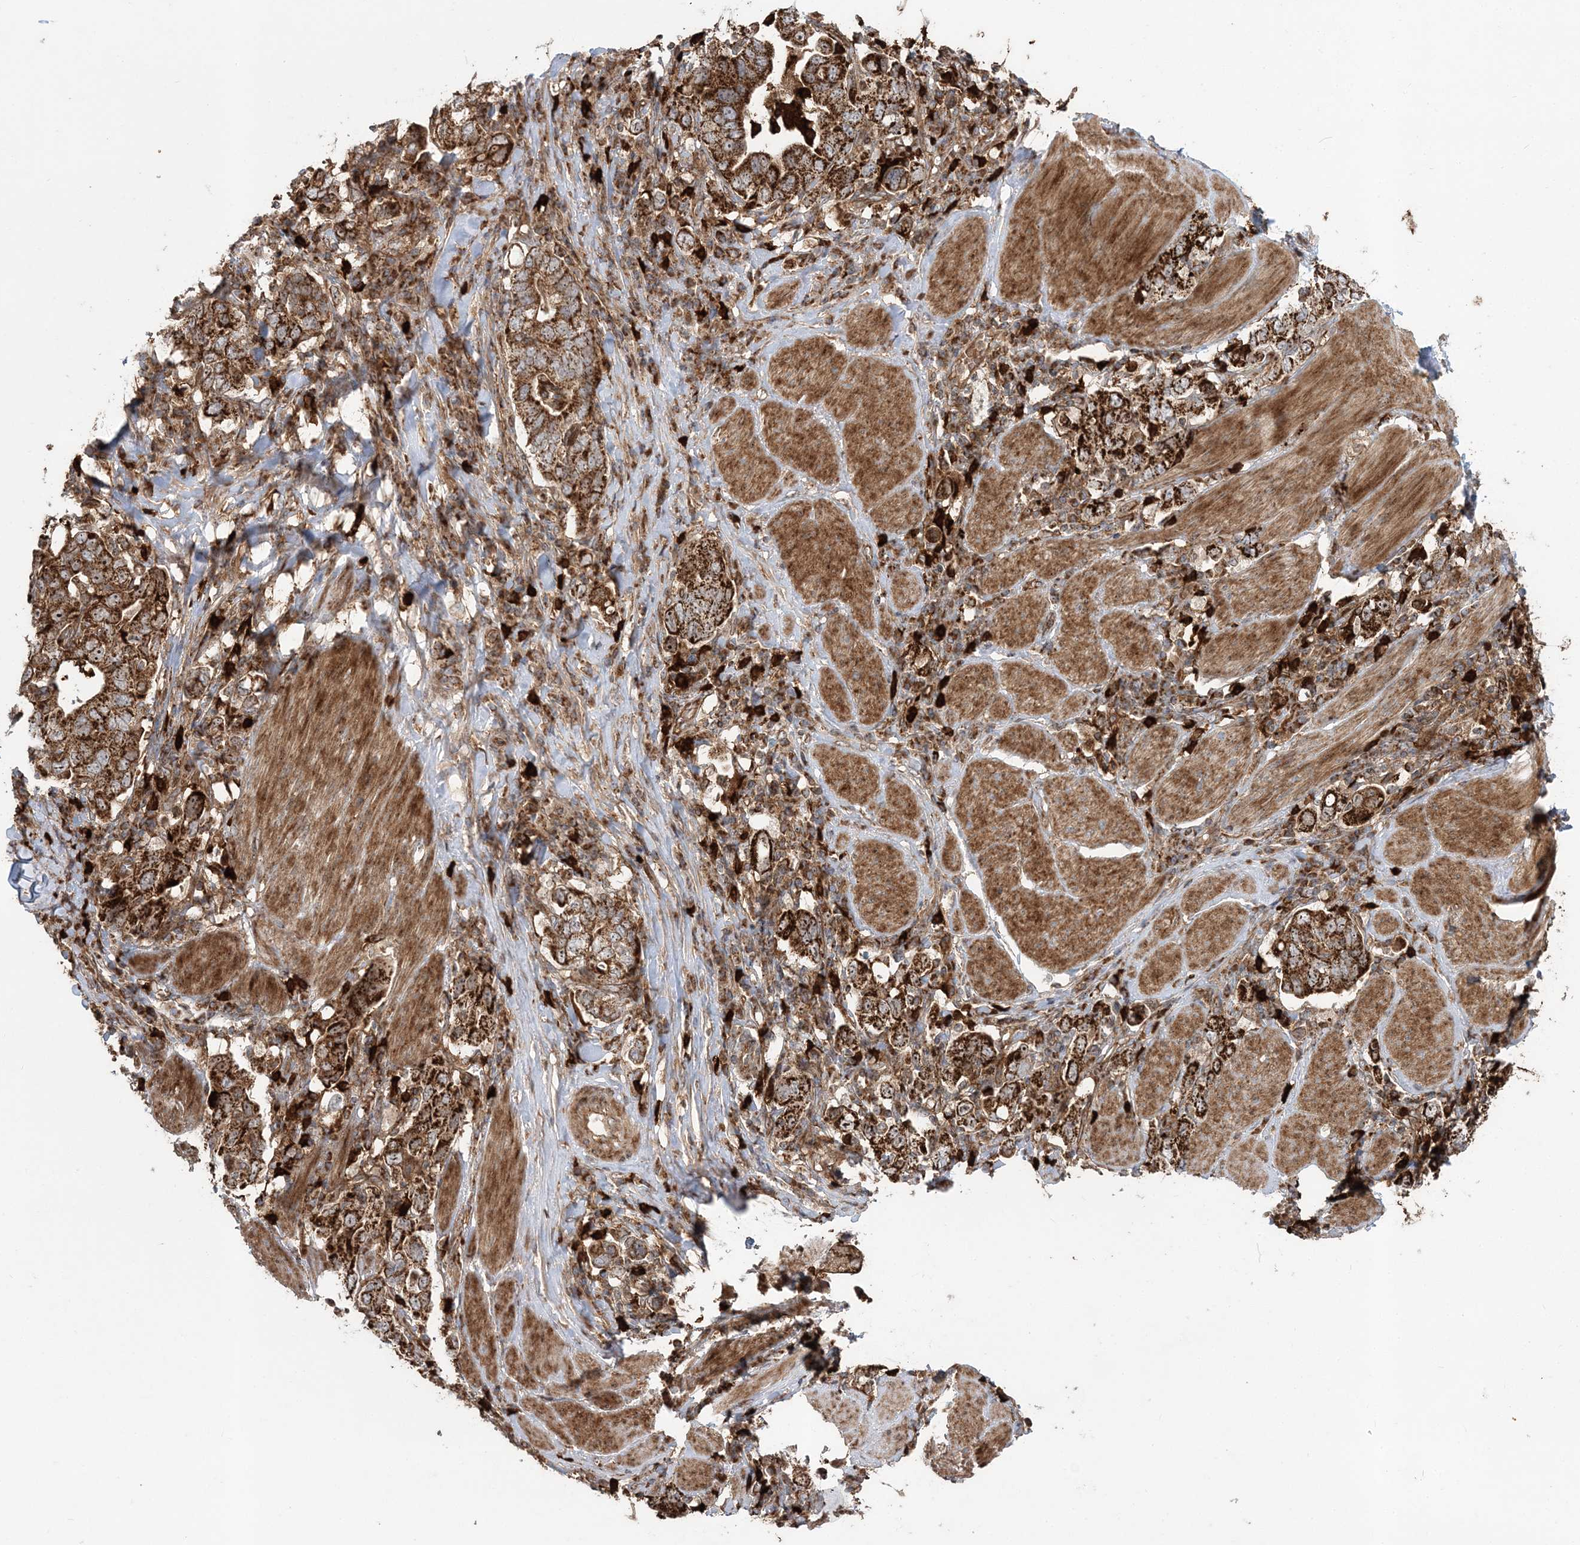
{"staining": {"intensity": "strong", "quantity": ">75%", "location": "cytoplasmic/membranous"}, "tissue": "stomach cancer", "cell_type": "Tumor cells", "image_type": "cancer", "snomed": [{"axis": "morphology", "description": "Adenocarcinoma, NOS"}, {"axis": "topography", "description": "Stomach, upper"}], "caption": "IHC (DAB (3,3'-diaminobenzidine)) staining of human stomach cancer (adenocarcinoma) reveals strong cytoplasmic/membranous protein expression in about >75% of tumor cells. Immunohistochemistry (ihc) stains the protein of interest in brown and the nuclei are stained blue.", "gene": "LRPPRC", "patient": {"sex": "male", "age": 62}}